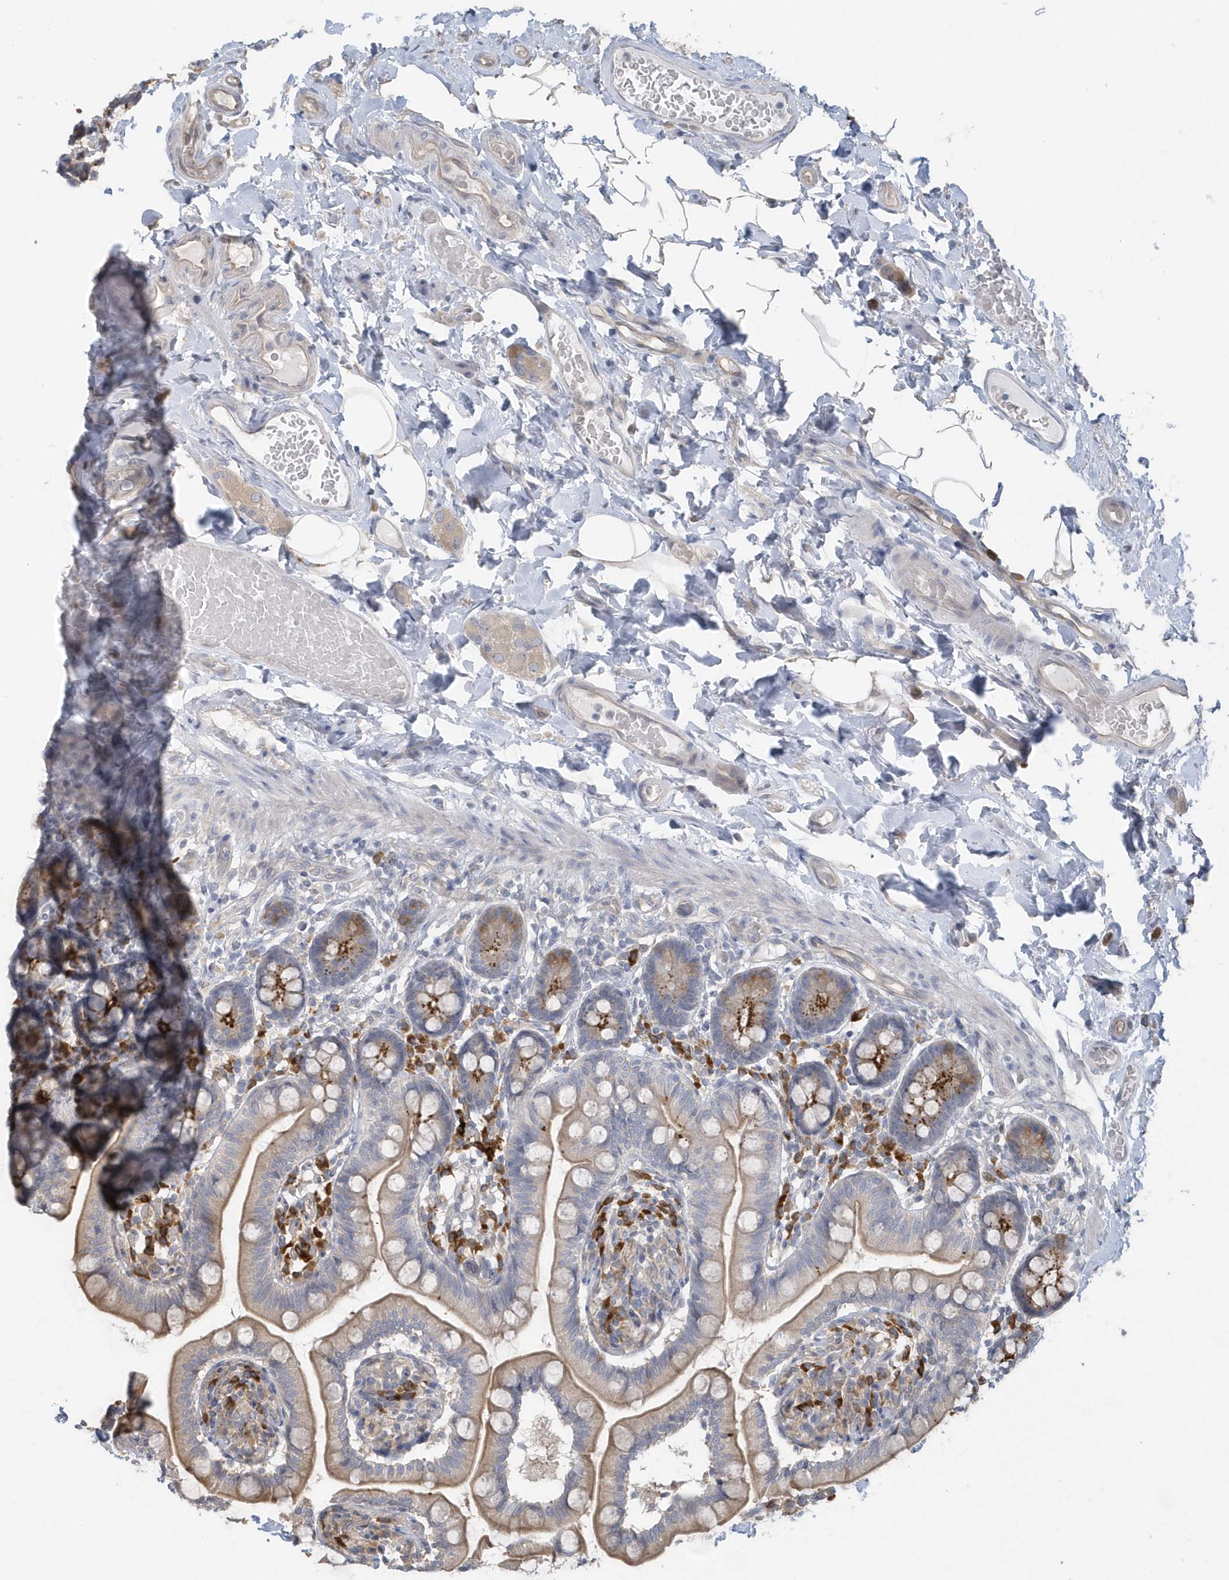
{"staining": {"intensity": "moderate", "quantity": "25%-75%", "location": "cytoplasmic/membranous"}, "tissue": "small intestine", "cell_type": "Glandular cells", "image_type": "normal", "snomed": [{"axis": "morphology", "description": "Normal tissue, NOS"}, {"axis": "topography", "description": "Small intestine"}], "caption": "Immunohistochemical staining of benign human small intestine displays medium levels of moderate cytoplasmic/membranous staining in approximately 25%-75% of glandular cells.", "gene": "HERPUD1", "patient": {"sex": "female", "age": 64}}